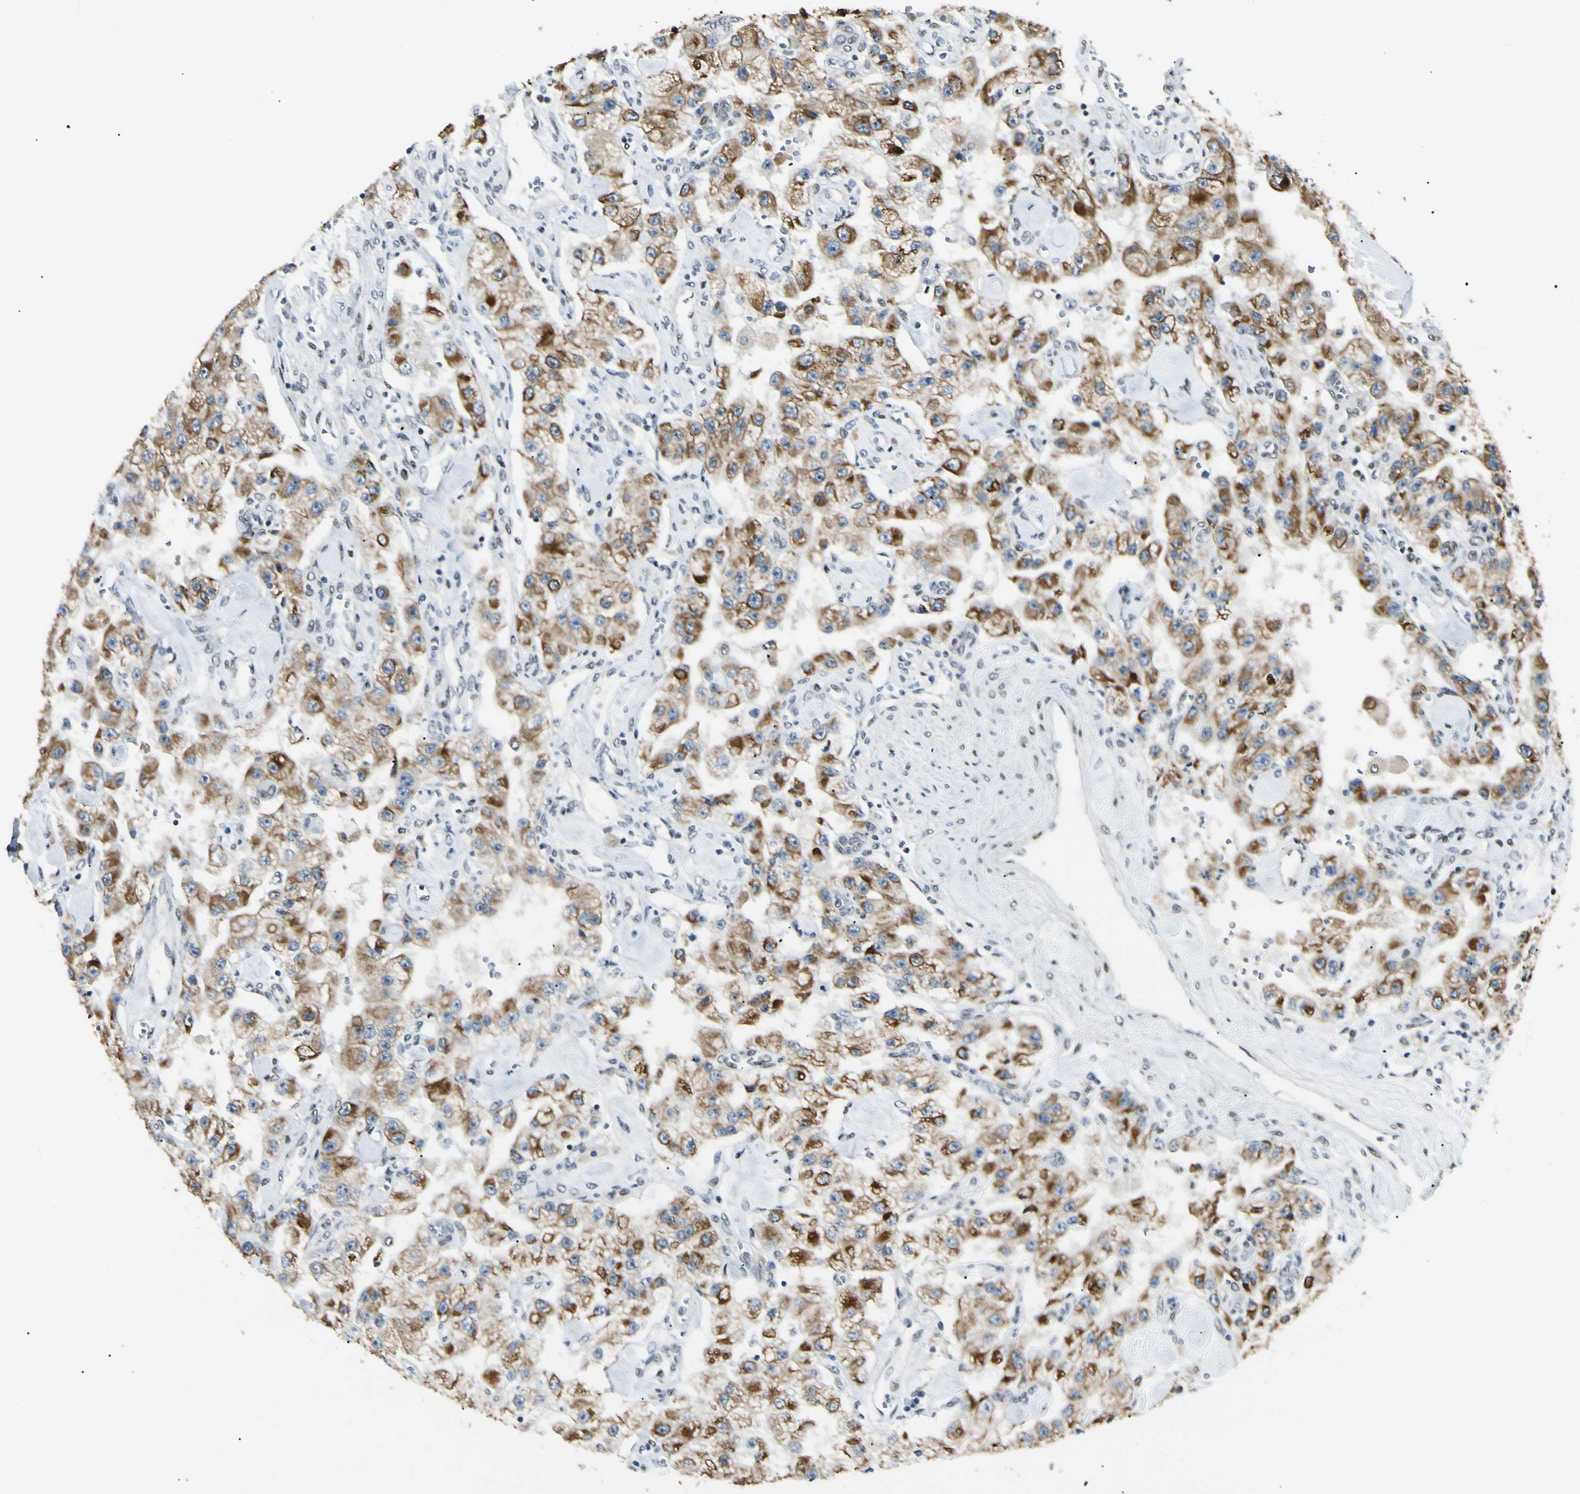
{"staining": {"intensity": "moderate", "quantity": ">75%", "location": "cytoplasmic/membranous"}, "tissue": "carcinoid", "cell_type": "Tumor cells", "image_type": "cancer", "snomed": [{"axis": "morphology", "description": "Carcinoid, malignant, NOS"}, {"axis": "topography", "description": "Pancreas"}], "caption": "Carcinoid stained with a brown dye reveals moderate cytoplasmic/membranous positive positivity in about >75% of tumor cells.", "gene": "ATXN1", "patient": {"sex": "male", "age": 41}}